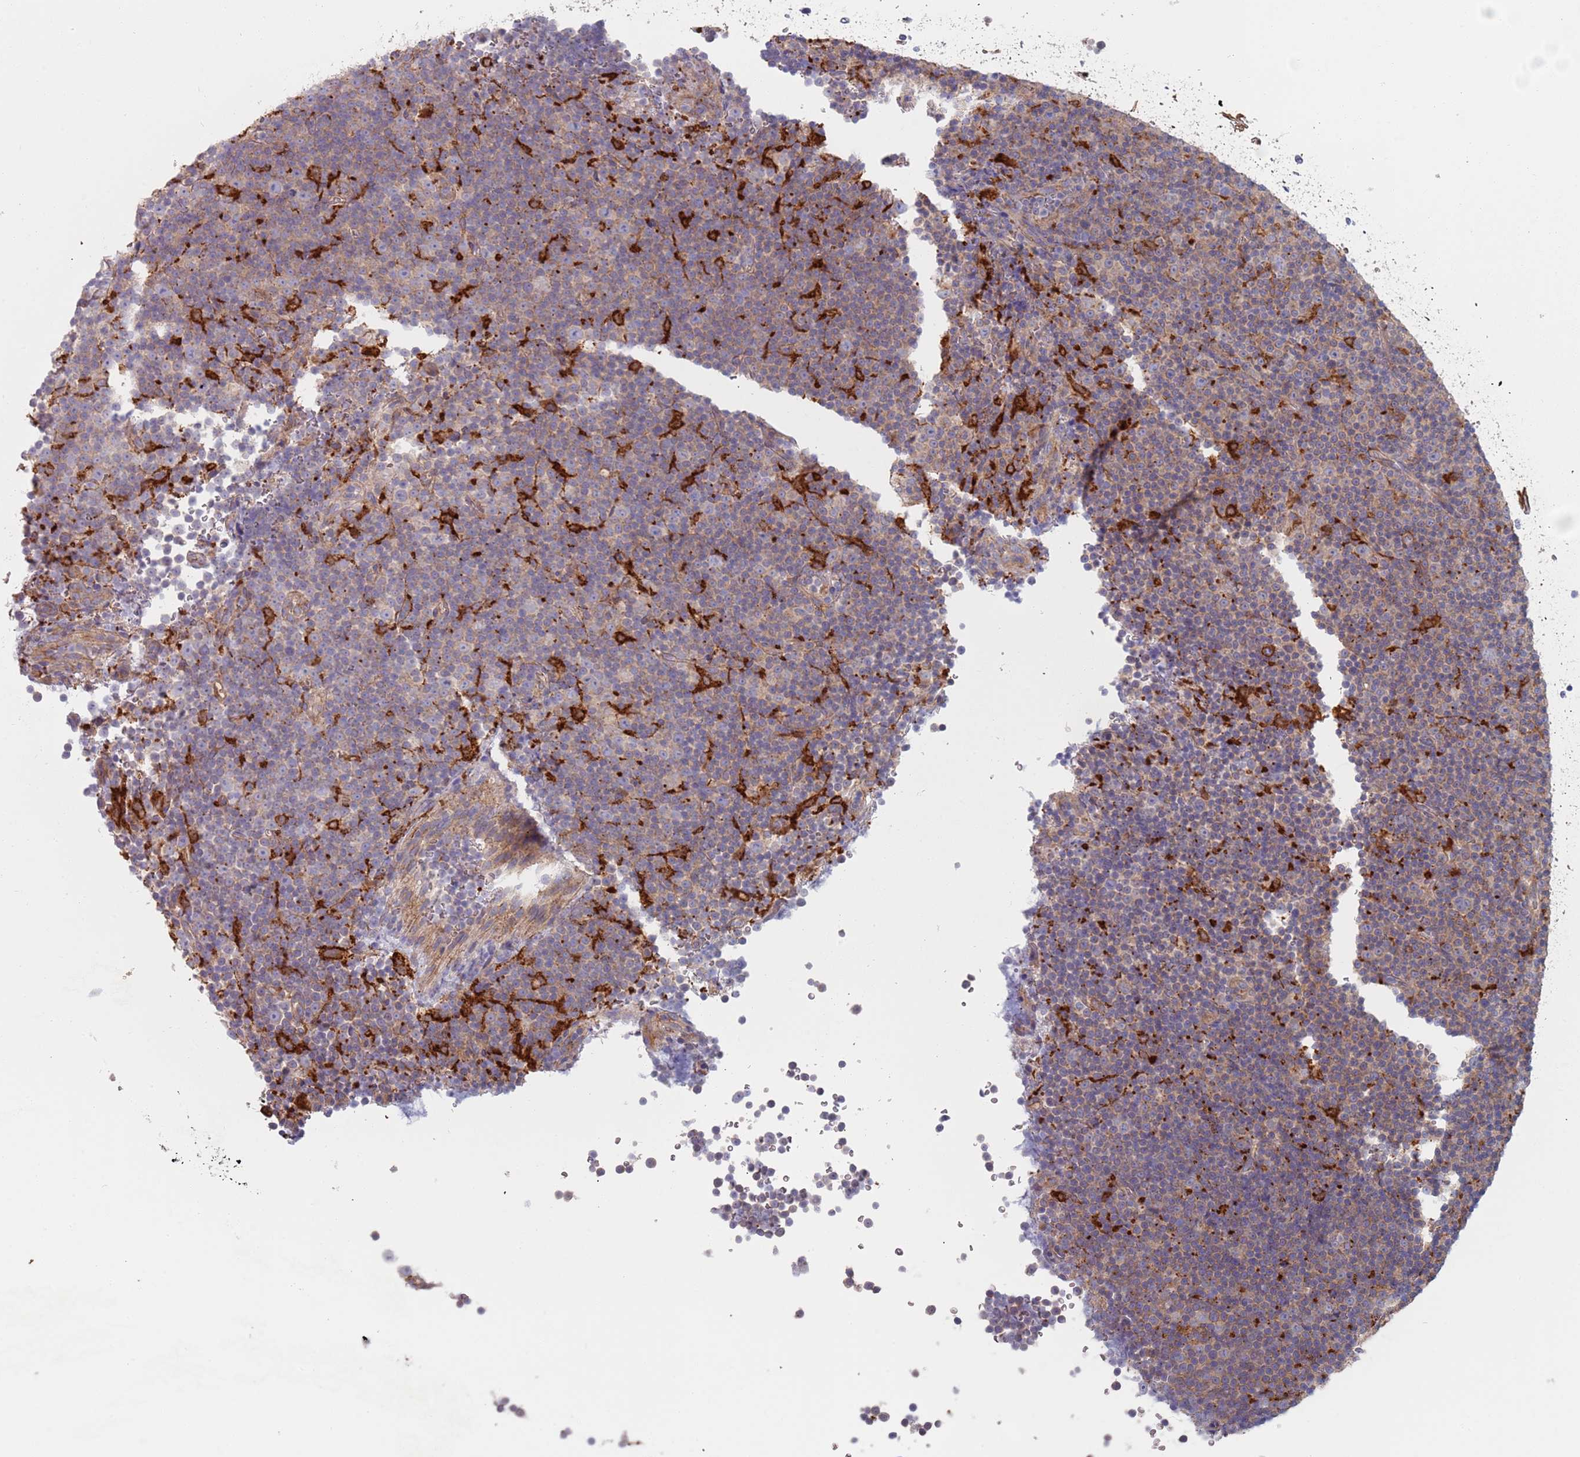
{"staining": {"intensity": "negative", "quantity": "none", "location": "none"}, "tissue": "lymphoma", "cell_type": "Tumor cells", "image_type": "cancer", "snomed": [{"axis": "morphology", "description": "Malignant lymphoma, non-Hodgkin's type, Low grade"}, {"axis": "topography", "description": "Lymph node"}], "caption": "High power microscopy photomicrograph of an immunohistochemistry (IHC) photomicrograph of low-grade malignant lymphoma, non-Hodgkin's type, revealing no significant staining in tumor cells. (Immunohistochemistry, brightfield microscopy, high magnification).", "gene": "APPL2", "patient": {"sex": "female", "age": 67}}